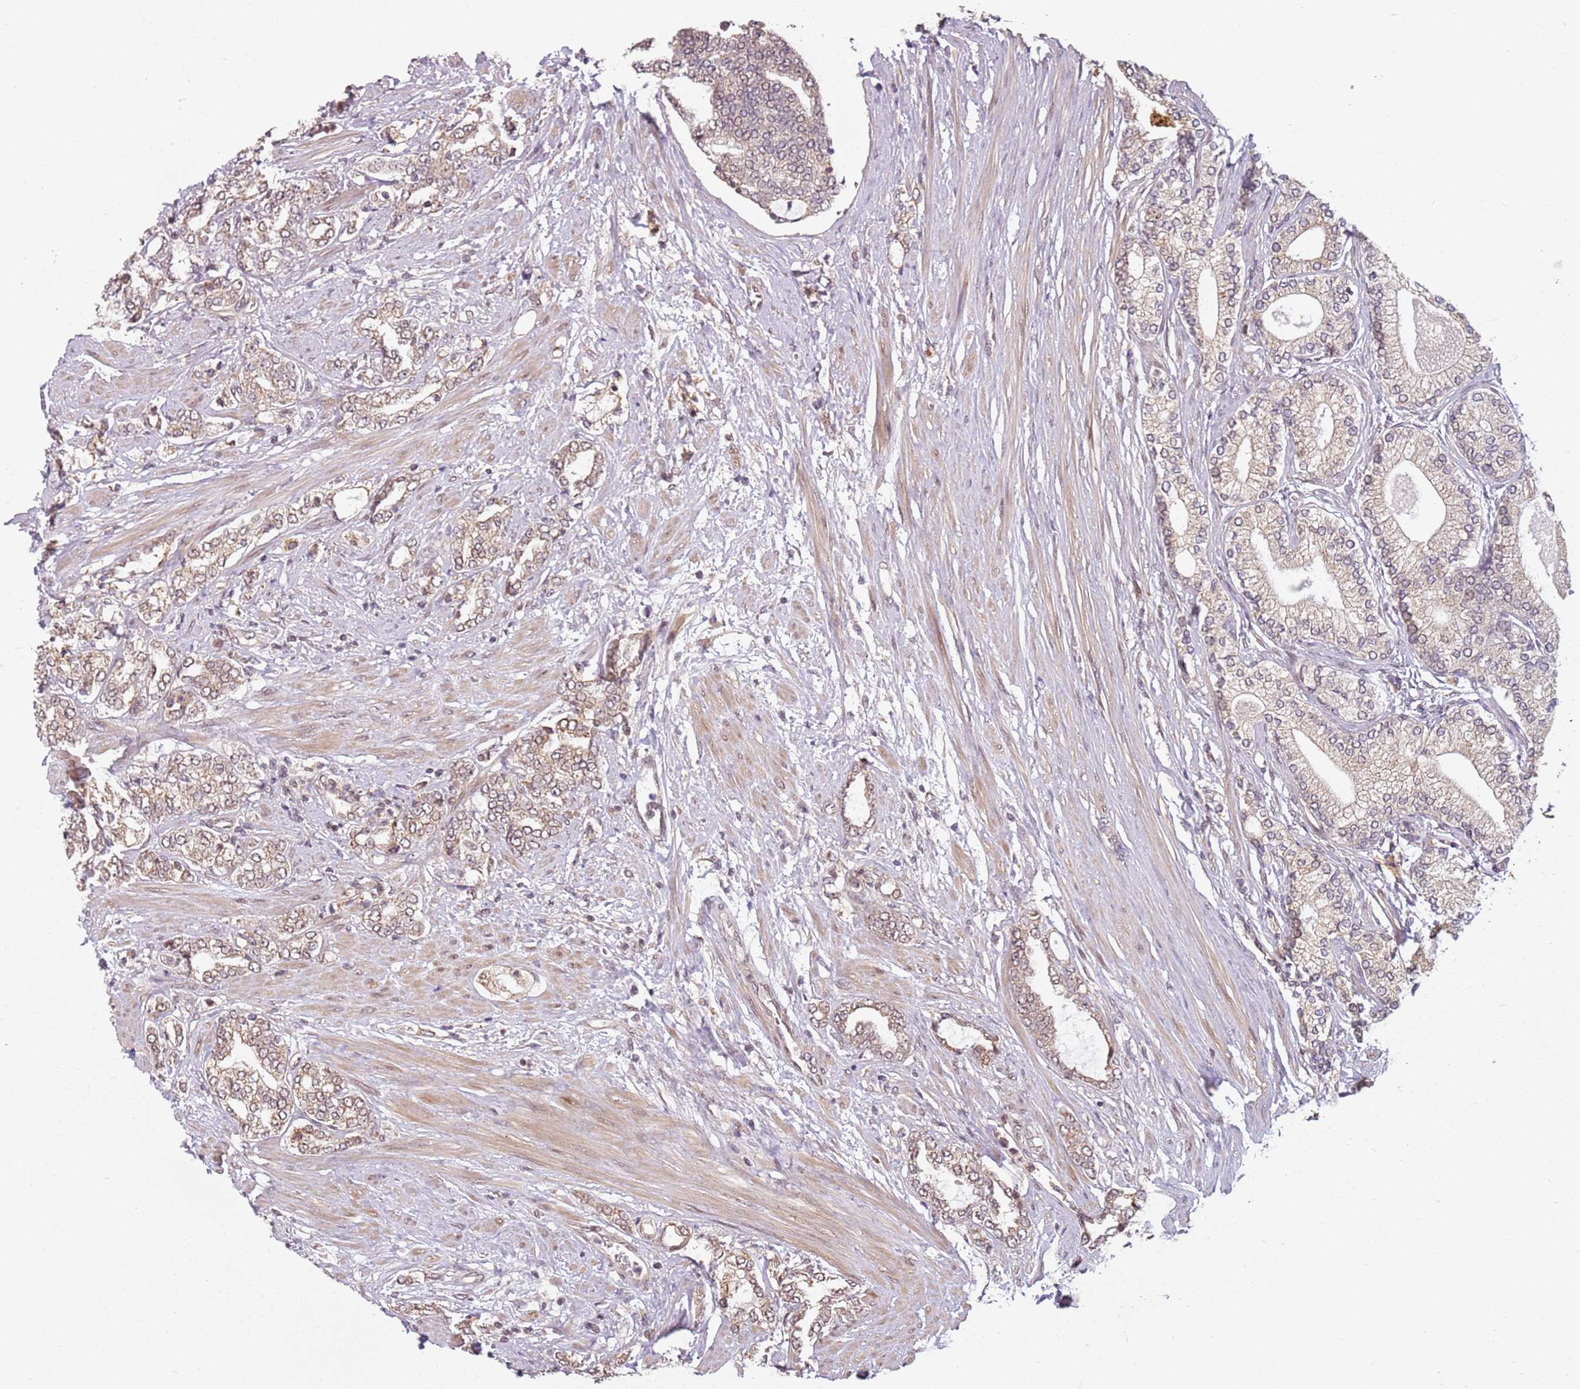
{"staining": {"intensity": "weak", "quantity": ">75%", "location": "cytoplasmic/membranous"}, "tissue": "prostate cancer", "cell_type": "Tumor cells", "image_type": "cancer", "snomed": [{"axis": "morphology", "description": "Adenocarcinoma, High grade"}, {"axis": "topography", "description": "Prostate"}], "caption": "Protein staining of prostate cancer tissue shows weak cytoplasmic/membranous expression in about >75% of tumor cells.", "gene": "CHURC1", "patient": {"sex": "male", "age": 64}}